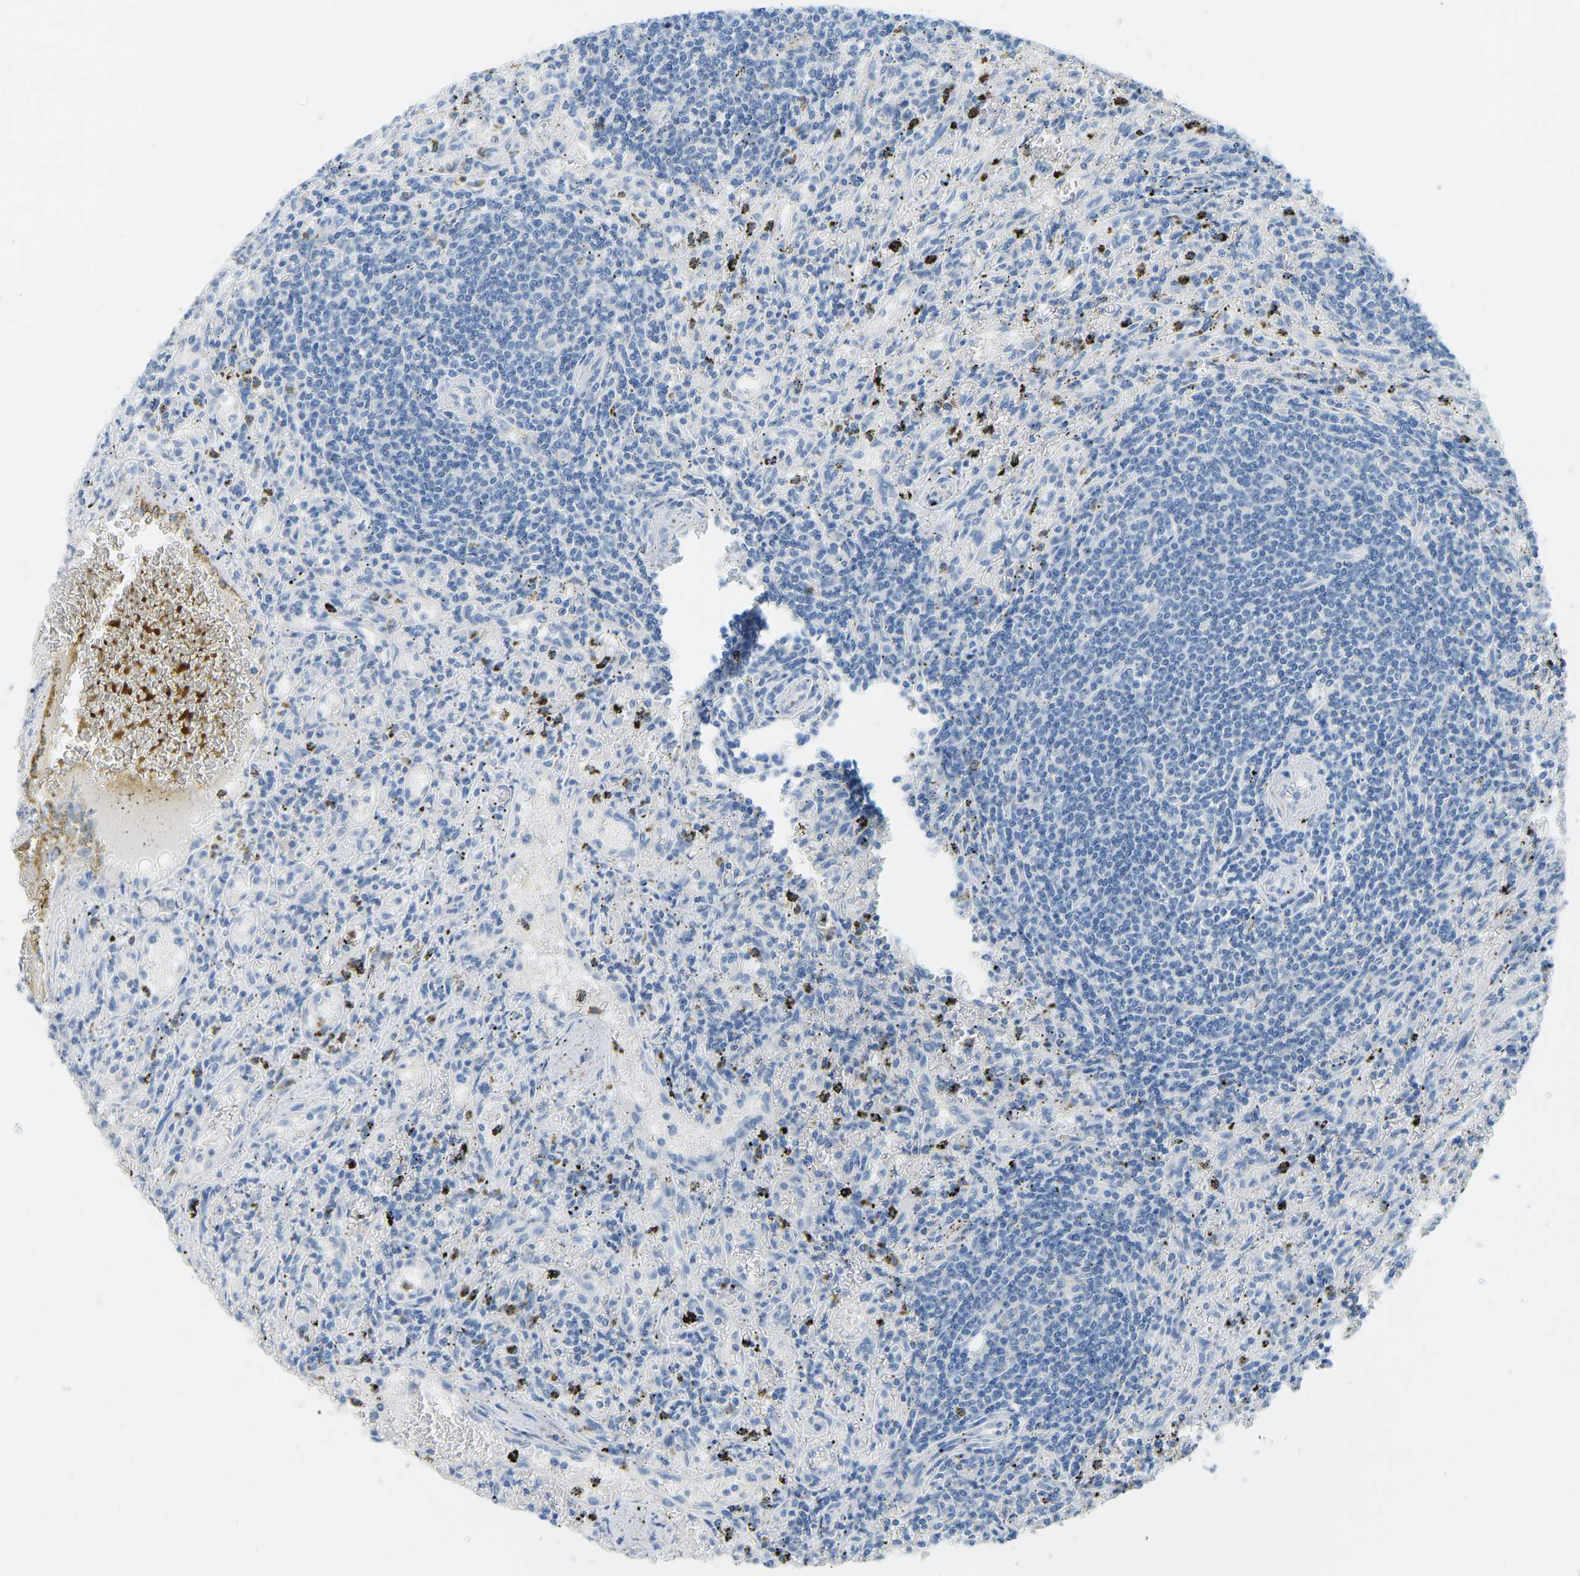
{"staining": {"intensity": "negative", "quantity": "none", "location": "none"}, "tissue": "lymphoma", "cell_type": "Tumor cells", "image_type": "cancer", "snomed": [{"axis": "morphology", "description": "Malignant lymphoma, non-Hodgkin's type, Low grade"}, {"axis": "topography", "description": "Spleen"}], "caption": "Human lymphoma stained for a protein using IHC reveals no staining in tumor cells.", "gene": "ATP1A1", "patient": {"sex": "male", "age": 76}}